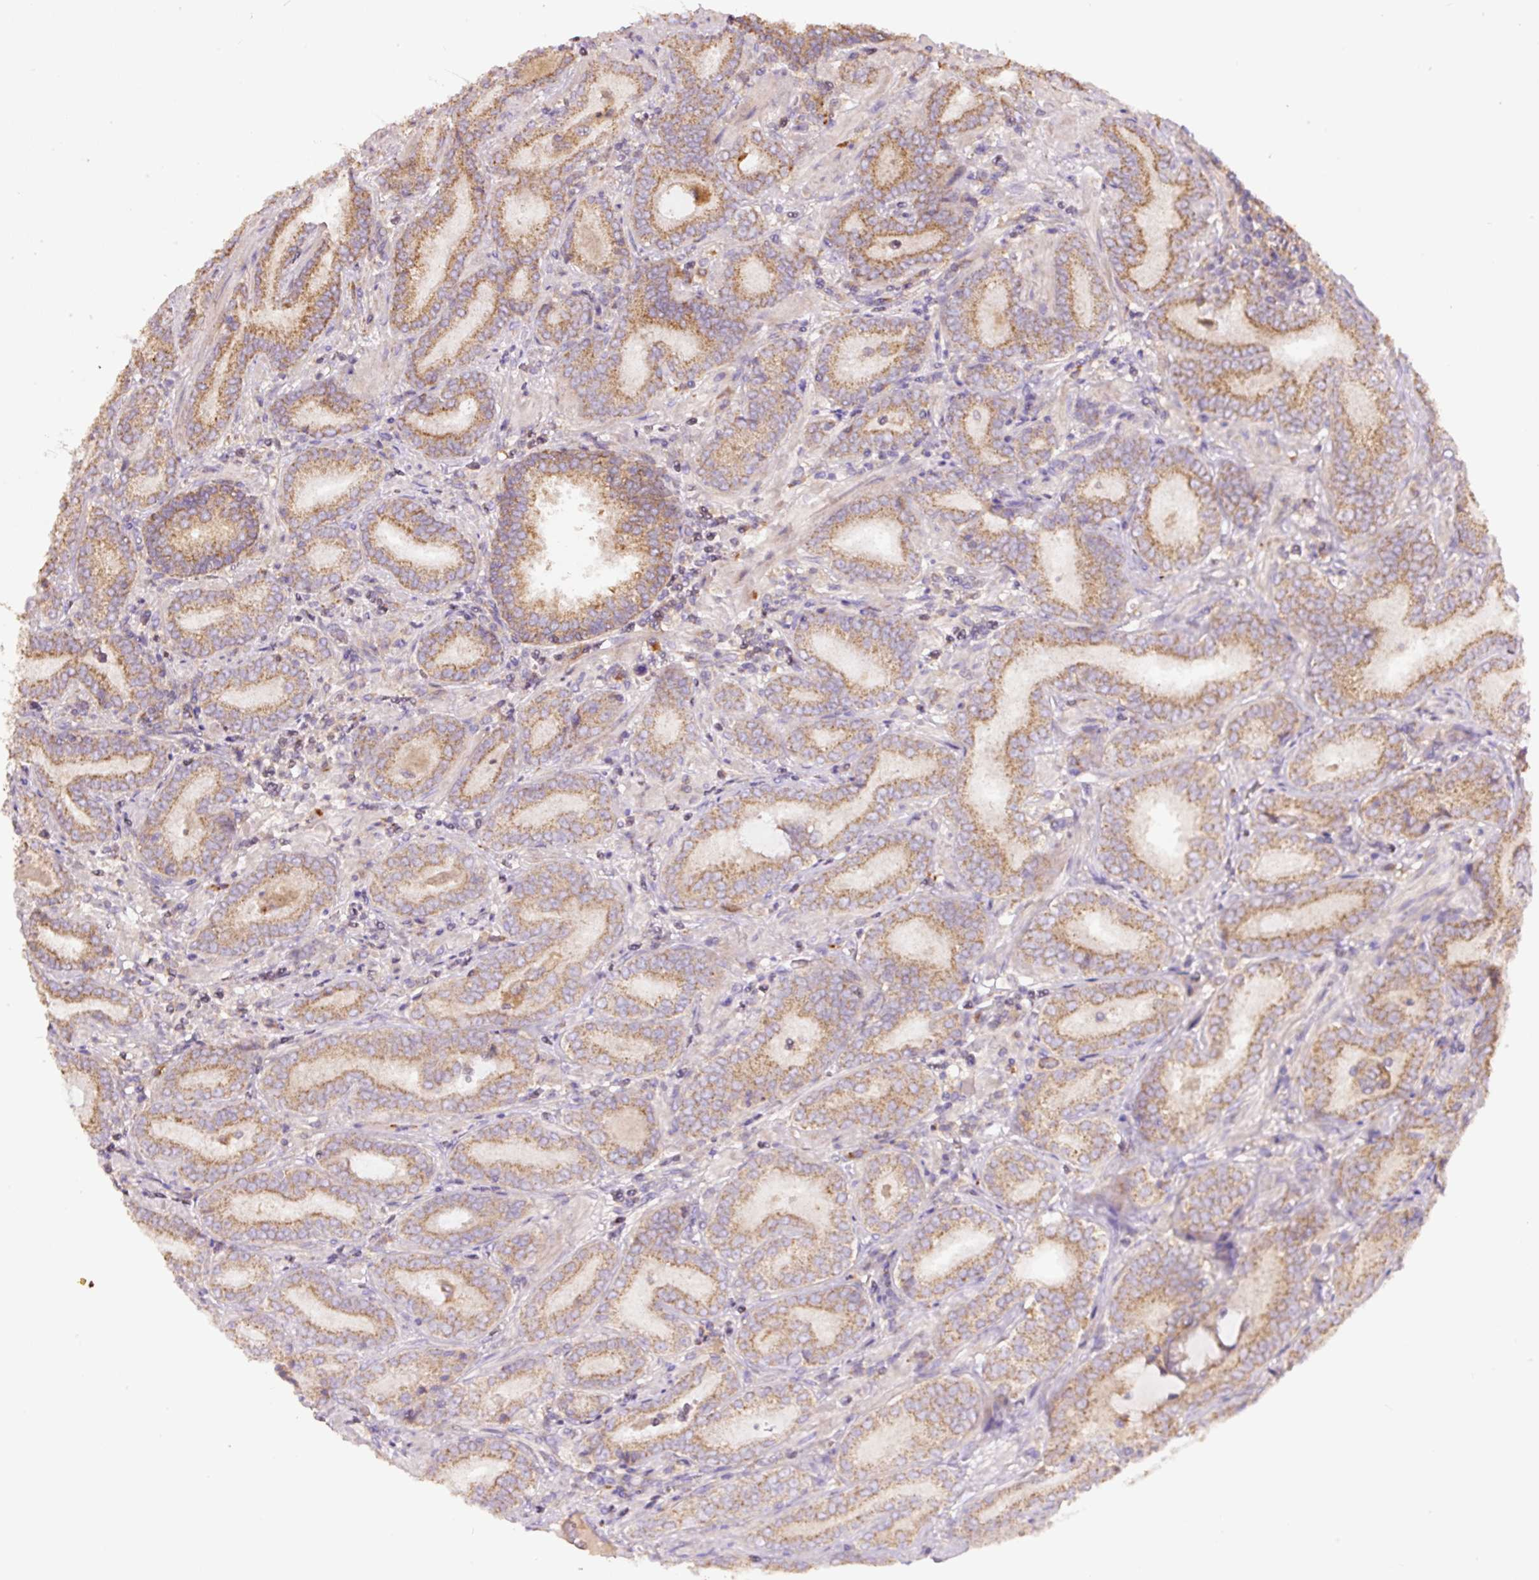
{"staining": {"intensity": "moderate", "quantity": ">75%", "location": "cytoplasmic/membranous"}, "tissue": "prostate cancer", "cell_type": "Tumor cells", "image_type": "cancer", "snomed": [{"axis": "morphology", "description": "Adenocarcinoma, High grade"}, {"axis": "topography", "description": "Prostate"}], "caption": "This micrograph reveals adenocarcinoma (high-grade) (prostate) stained with immunohistochemistry to label a protein in brown. The cytoplasmic/membranous of tumor cells show moderate positivity for the protein. Nuclei are counter-stained blue.", "gene": "DAPK1", "patient": {"sex": "male", "age": 72}}